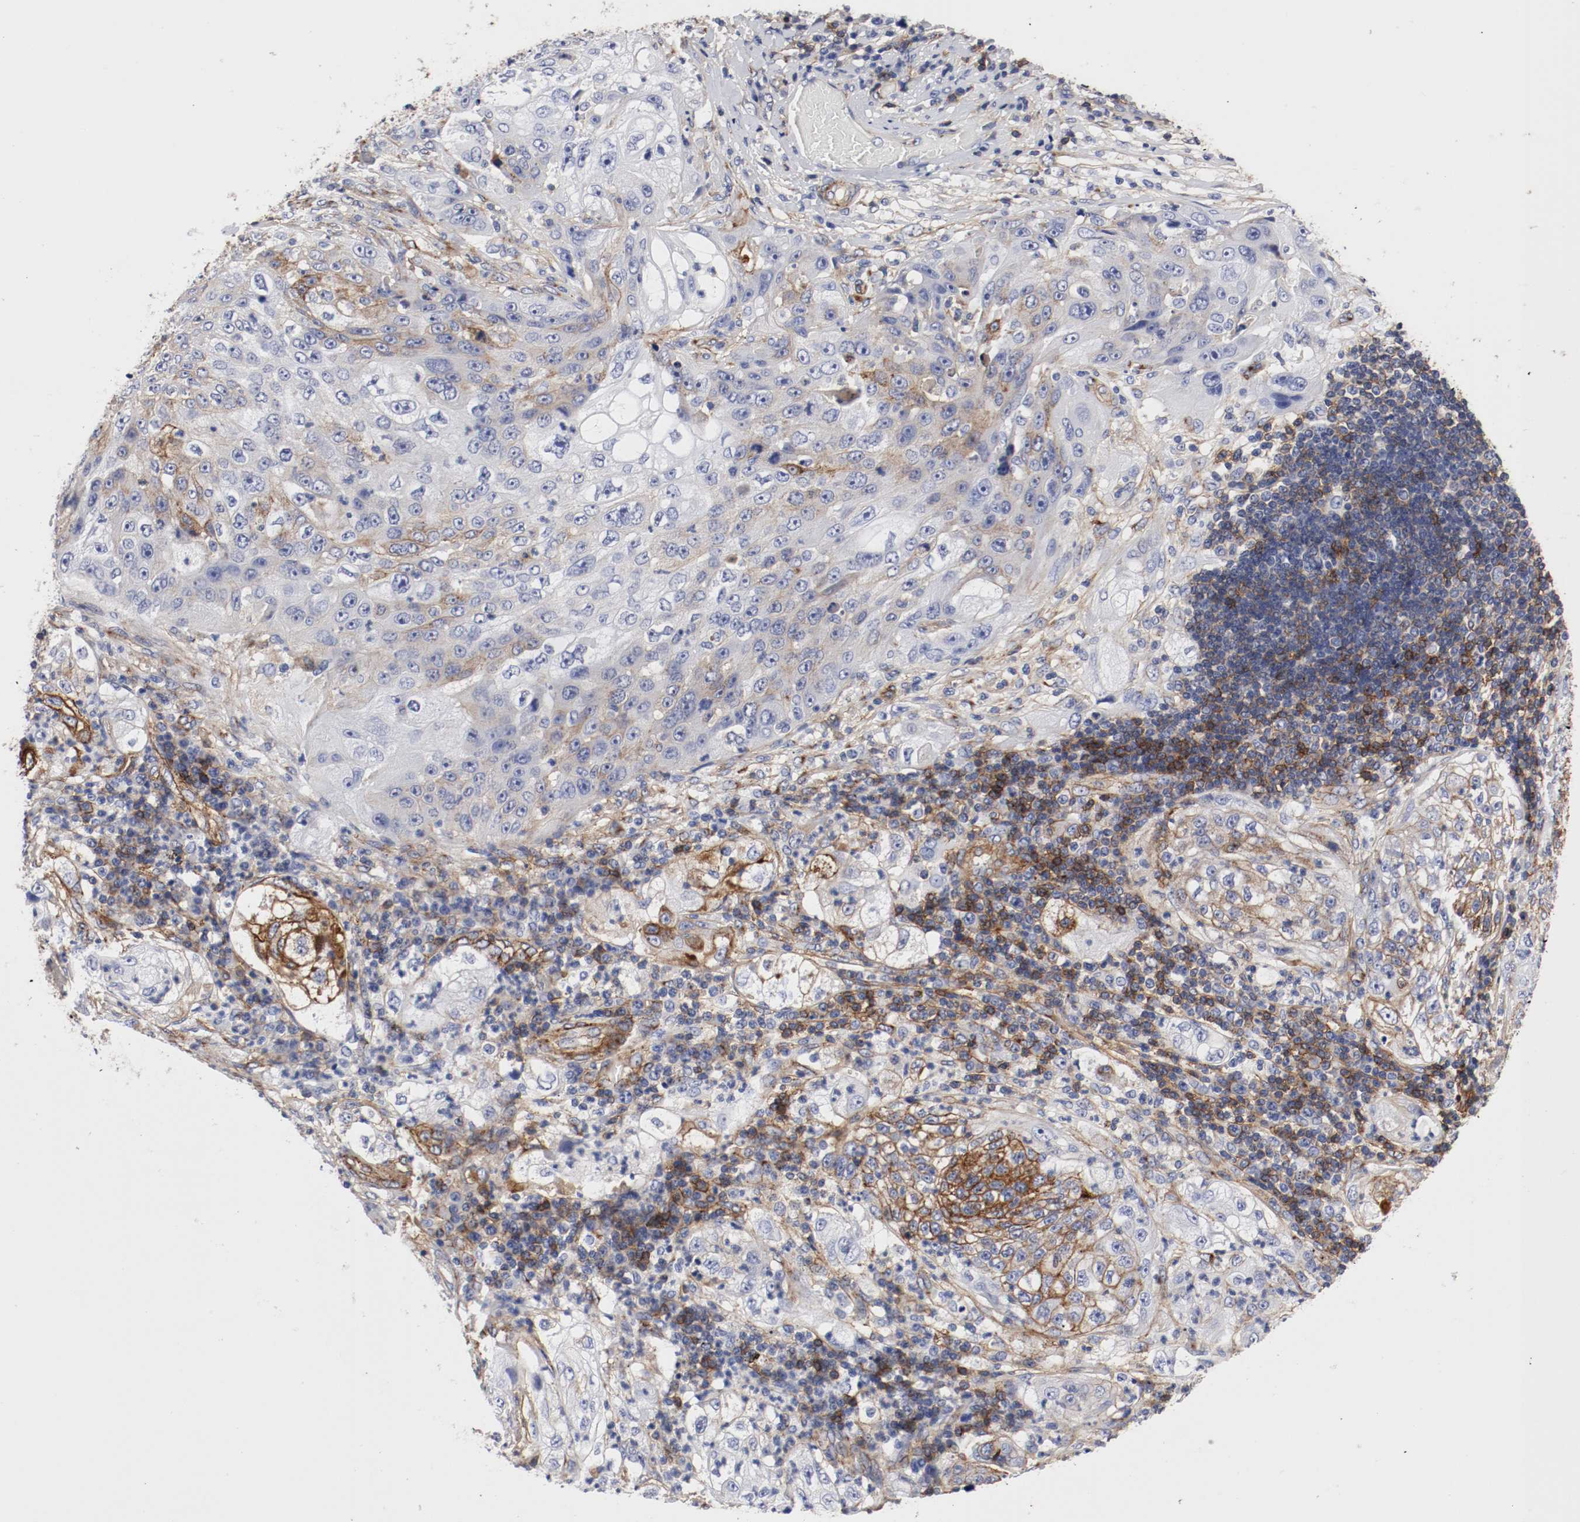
{"staining": {"intensity": "moderate", "quantity": "25%-75%", "location": "cytoplasmic/membranous"}, "tissue": "lung cancer", "cell_type": "Tumor cells", "image_type": "cancer", "snomed": [{"axis": "morphology", "description": "Inflammation, NOS"}, {"axis": "morphology", "description": "Squamous cell carcinoma, NOS"}, {"axis": "topography", "description": "Lymph node"}, {"axis": "topography", "description": "Soft tissue"}, {"axis": "topography", "description": "Lung"}], "caption": "Brown immunohistochemical staining in squamous cell carcinoma (lung) exhibits moderate cytoplasmic/membranous expression in about 25%-75% of tumor cells.", "gene": "IFITM1", "patient": {"sex": "male", "age": 66}}